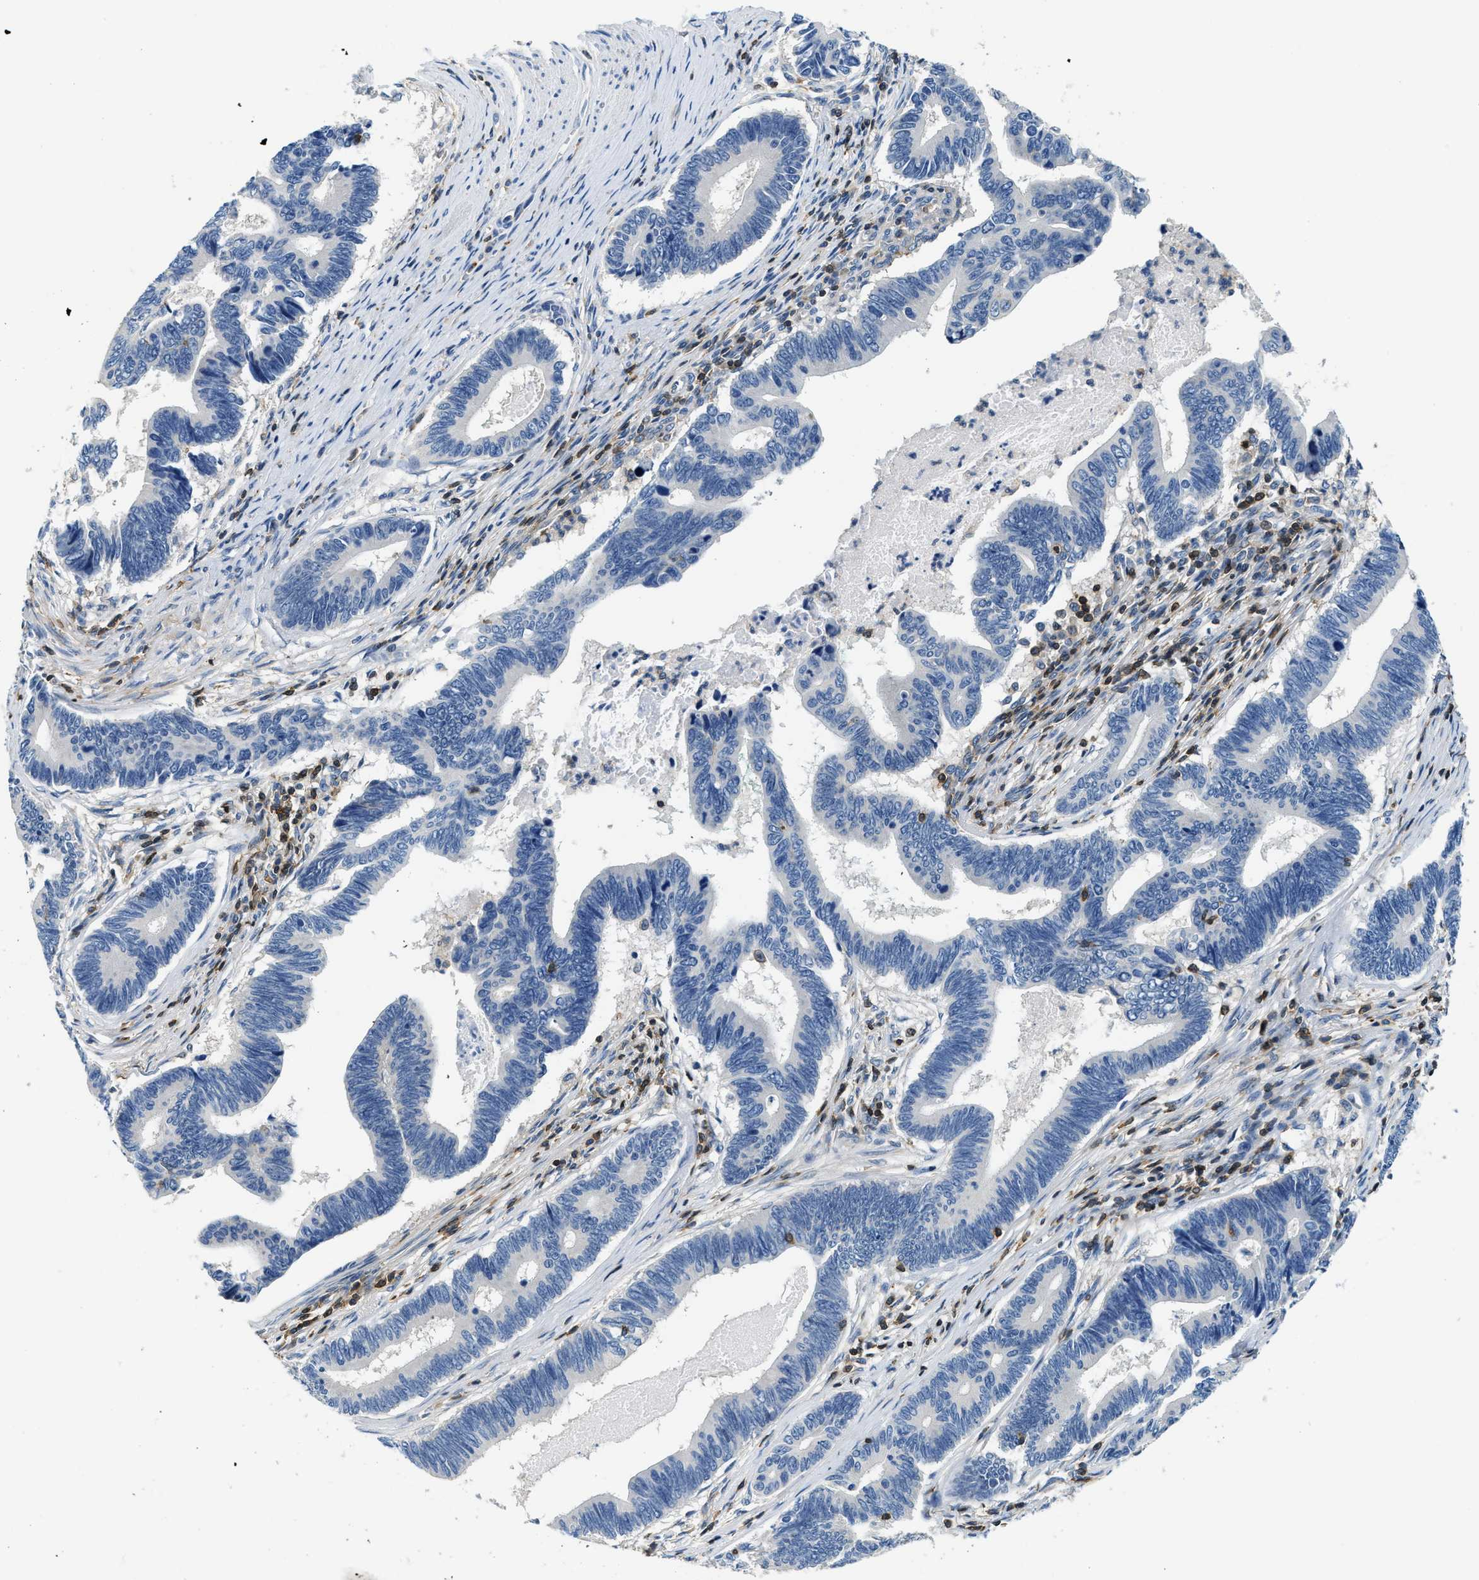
{"staining": {"intensity": "negative", "quantity": "none", "location": "none"}, "tissue": "pancreatic cancer", "cell_type": "Tumor cells", "image_type": "cancer", "snomed": [{"axis": "morphology", "description": "Adenocarcinoma, NOS"}, {"axis": "topography", "description": "Pancreas"}], "caption": "Protein analysis of pancreatic cancer (adenocarcinoma) exhibits no significant staining in tumor cells.", "gene": "MYO1G", "patient": {"sex": "female", "age": 70}}